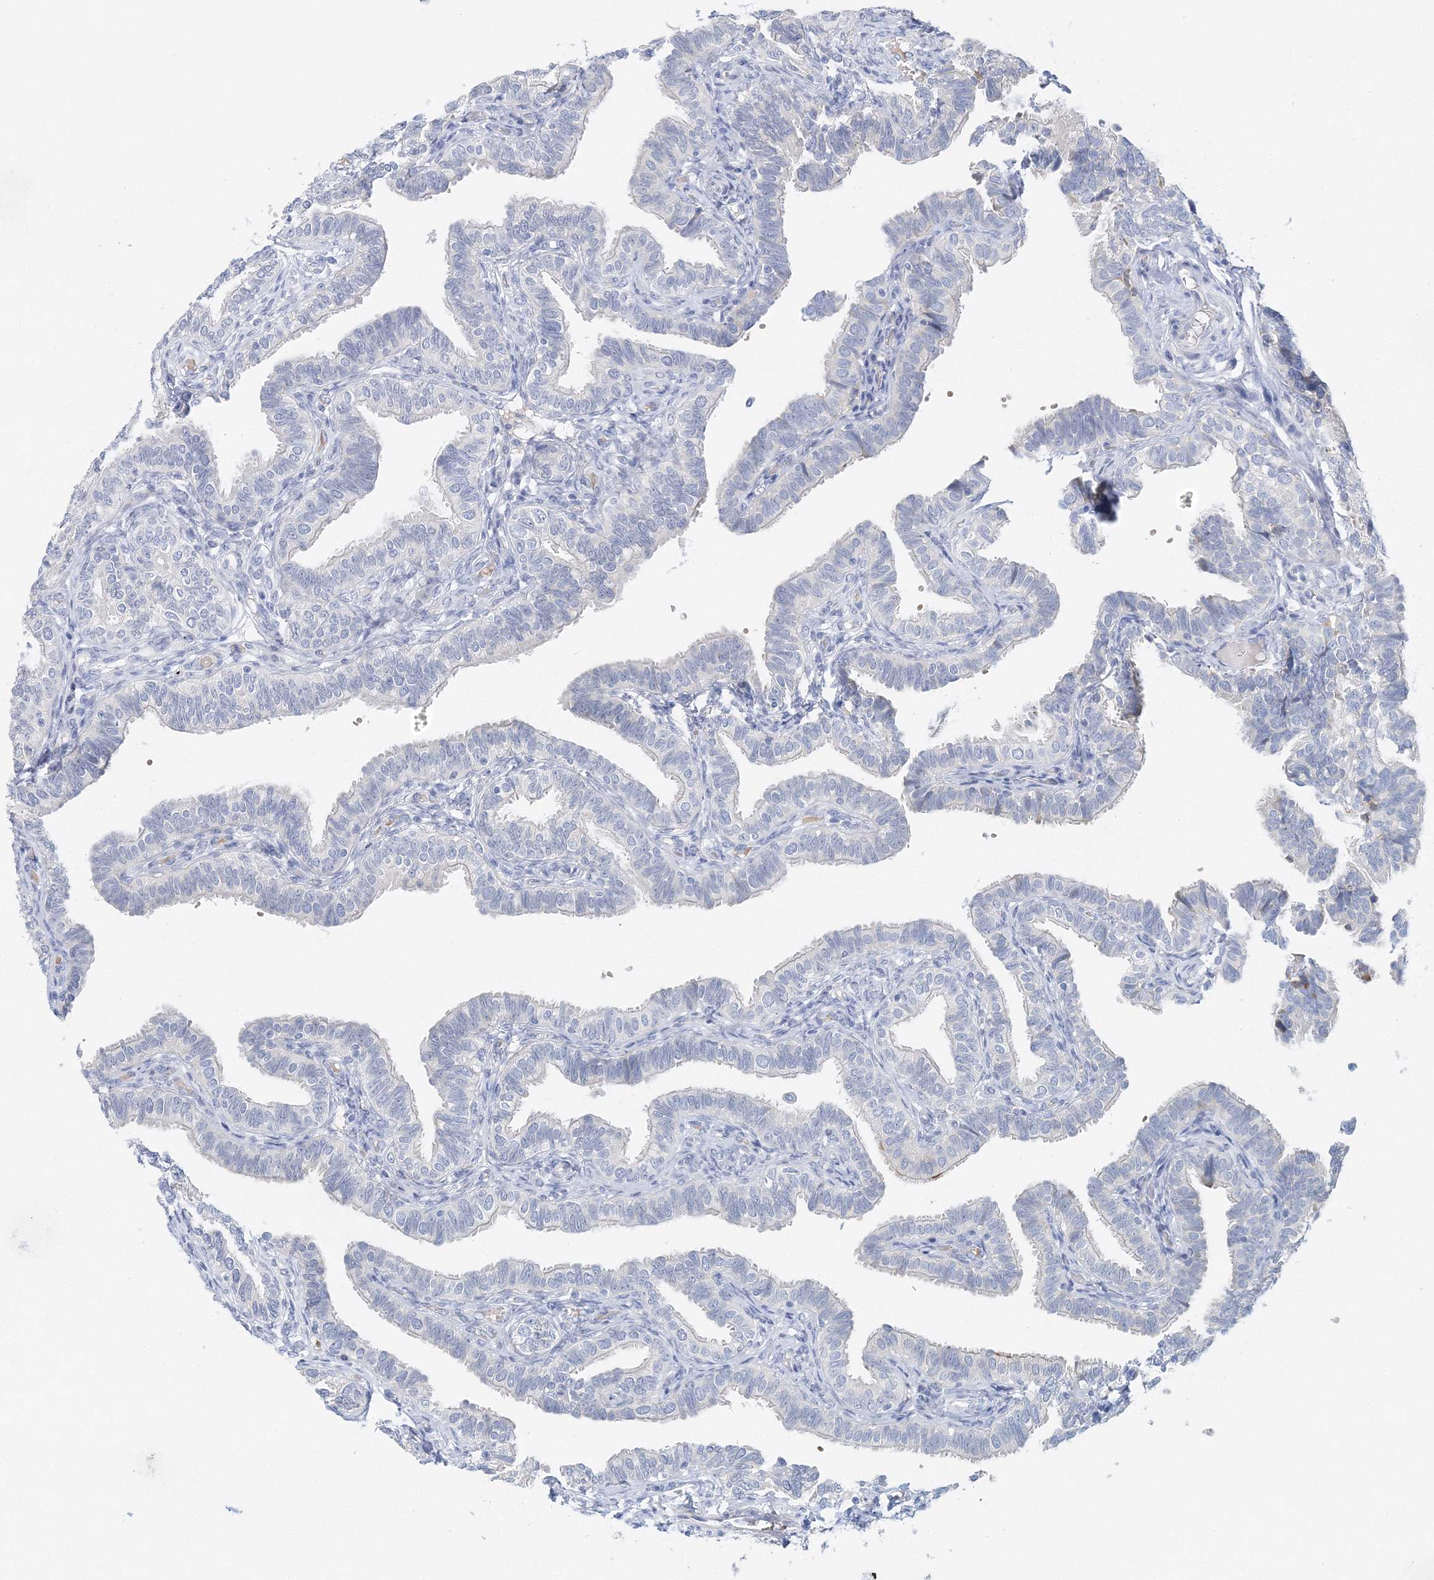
{"staining": {"intensity": "negative", "quantity": "none", "location": "none"}, "tissue": "fallopian tube", "cell_type": "Glandular cells", "image_type": "normal", "snomed": [{"axis": "morphology", "description": "Normal tissue, NOS"}, {"axis": "topography", "description": "Fallopian tube"}], "caption": "Immunohistochemistry image of normal fallopian tube: human fallopian tube stained with DAB (3,3'-diaminobenzidine) exhibits no significant protein expression in glandular cells.", "gene": "VILL", "patient": {"sex": "female", "age": 39}}